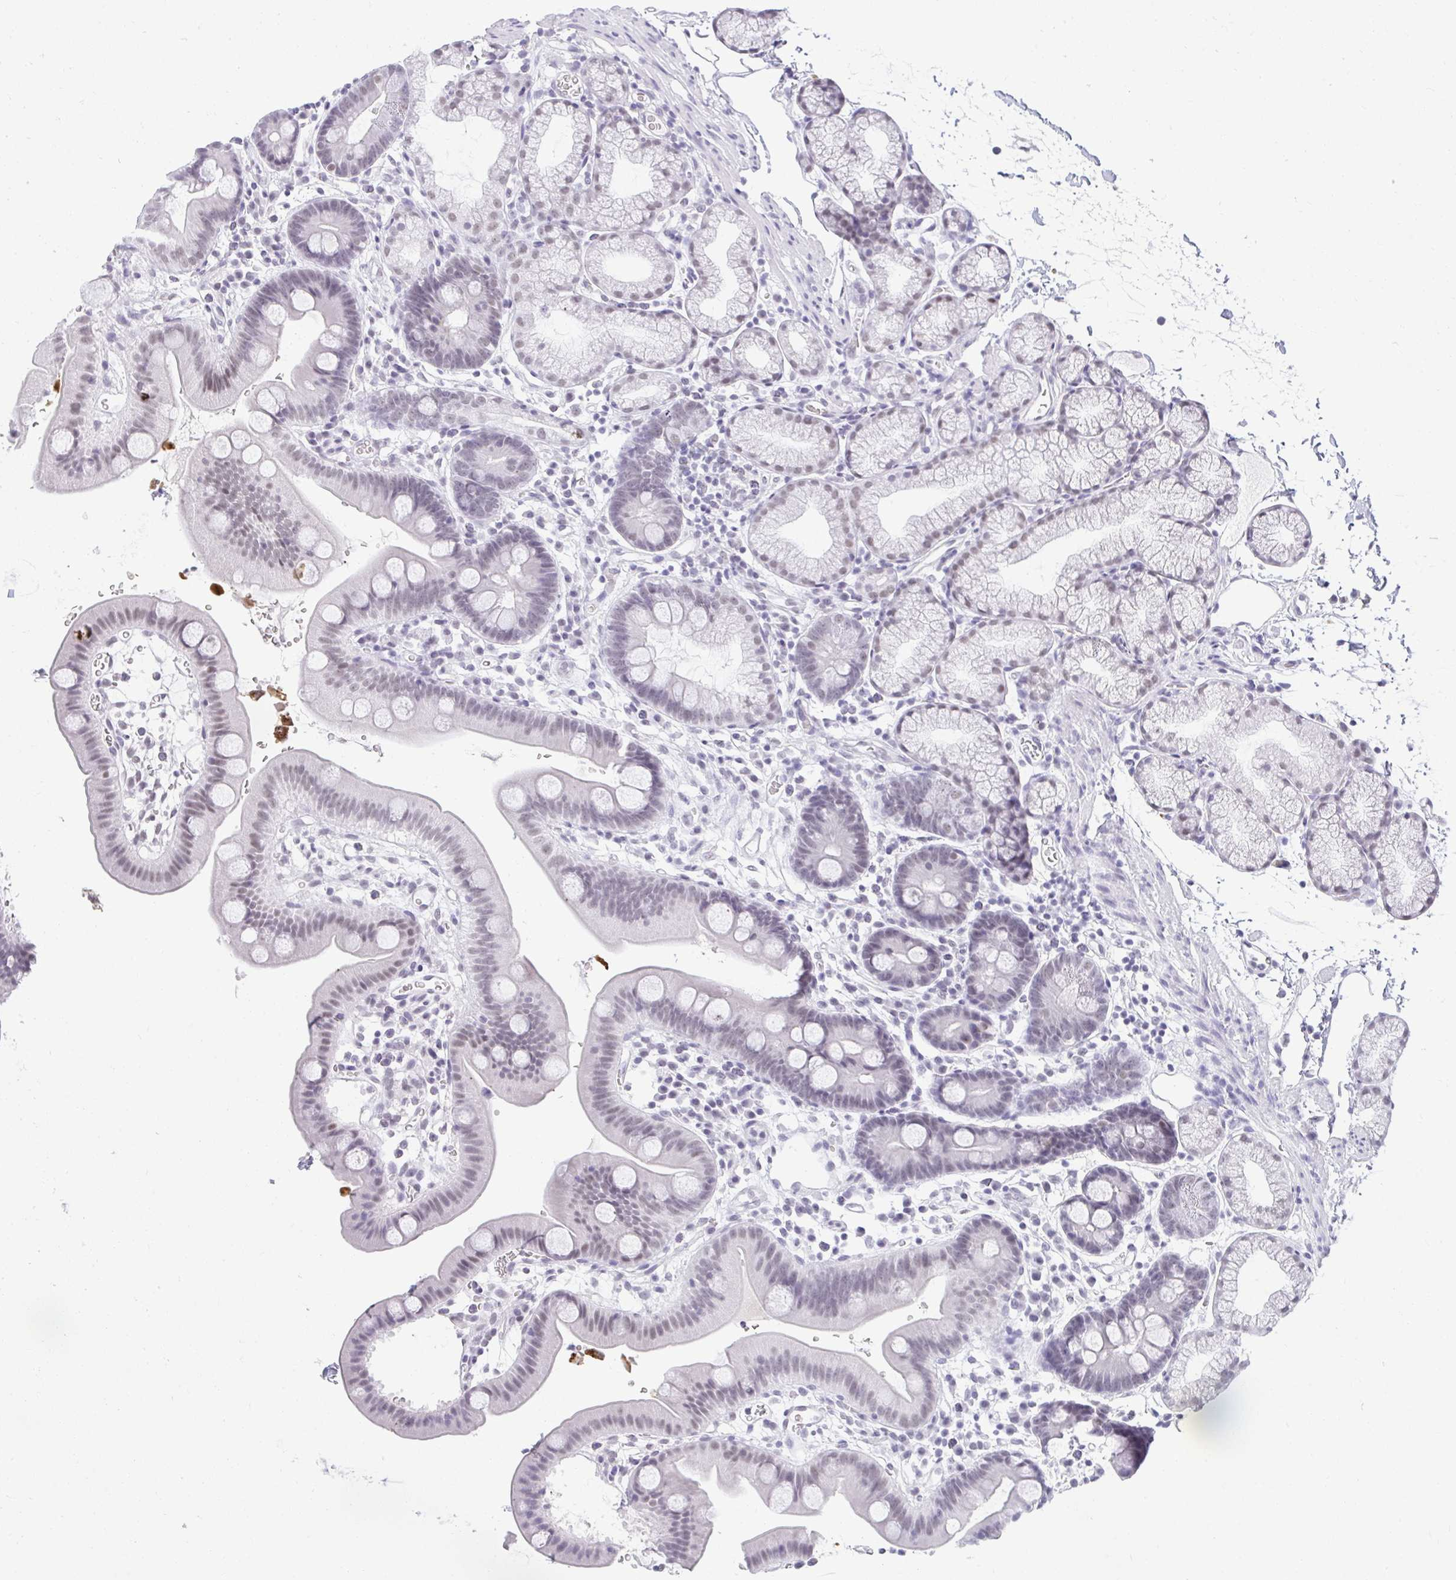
{"staining": {"intensity": "weak", "quantity": "<25%", "location": "nuclear"}, "tissue": "duodenum", "cell_type": "Glandular cells", "image_type": "normal", "snomed": [{"axis": "morphology", "description": "Normal tissue, NOS"}, {"axis": "topography", "description": "Duodenum"}], "caption": "Protein analysis of normal duodenum demonstrates no significant expression in glandular cells.", "gene": "PLA2G1B", "patient": {"sex": "male", "age": 59}}